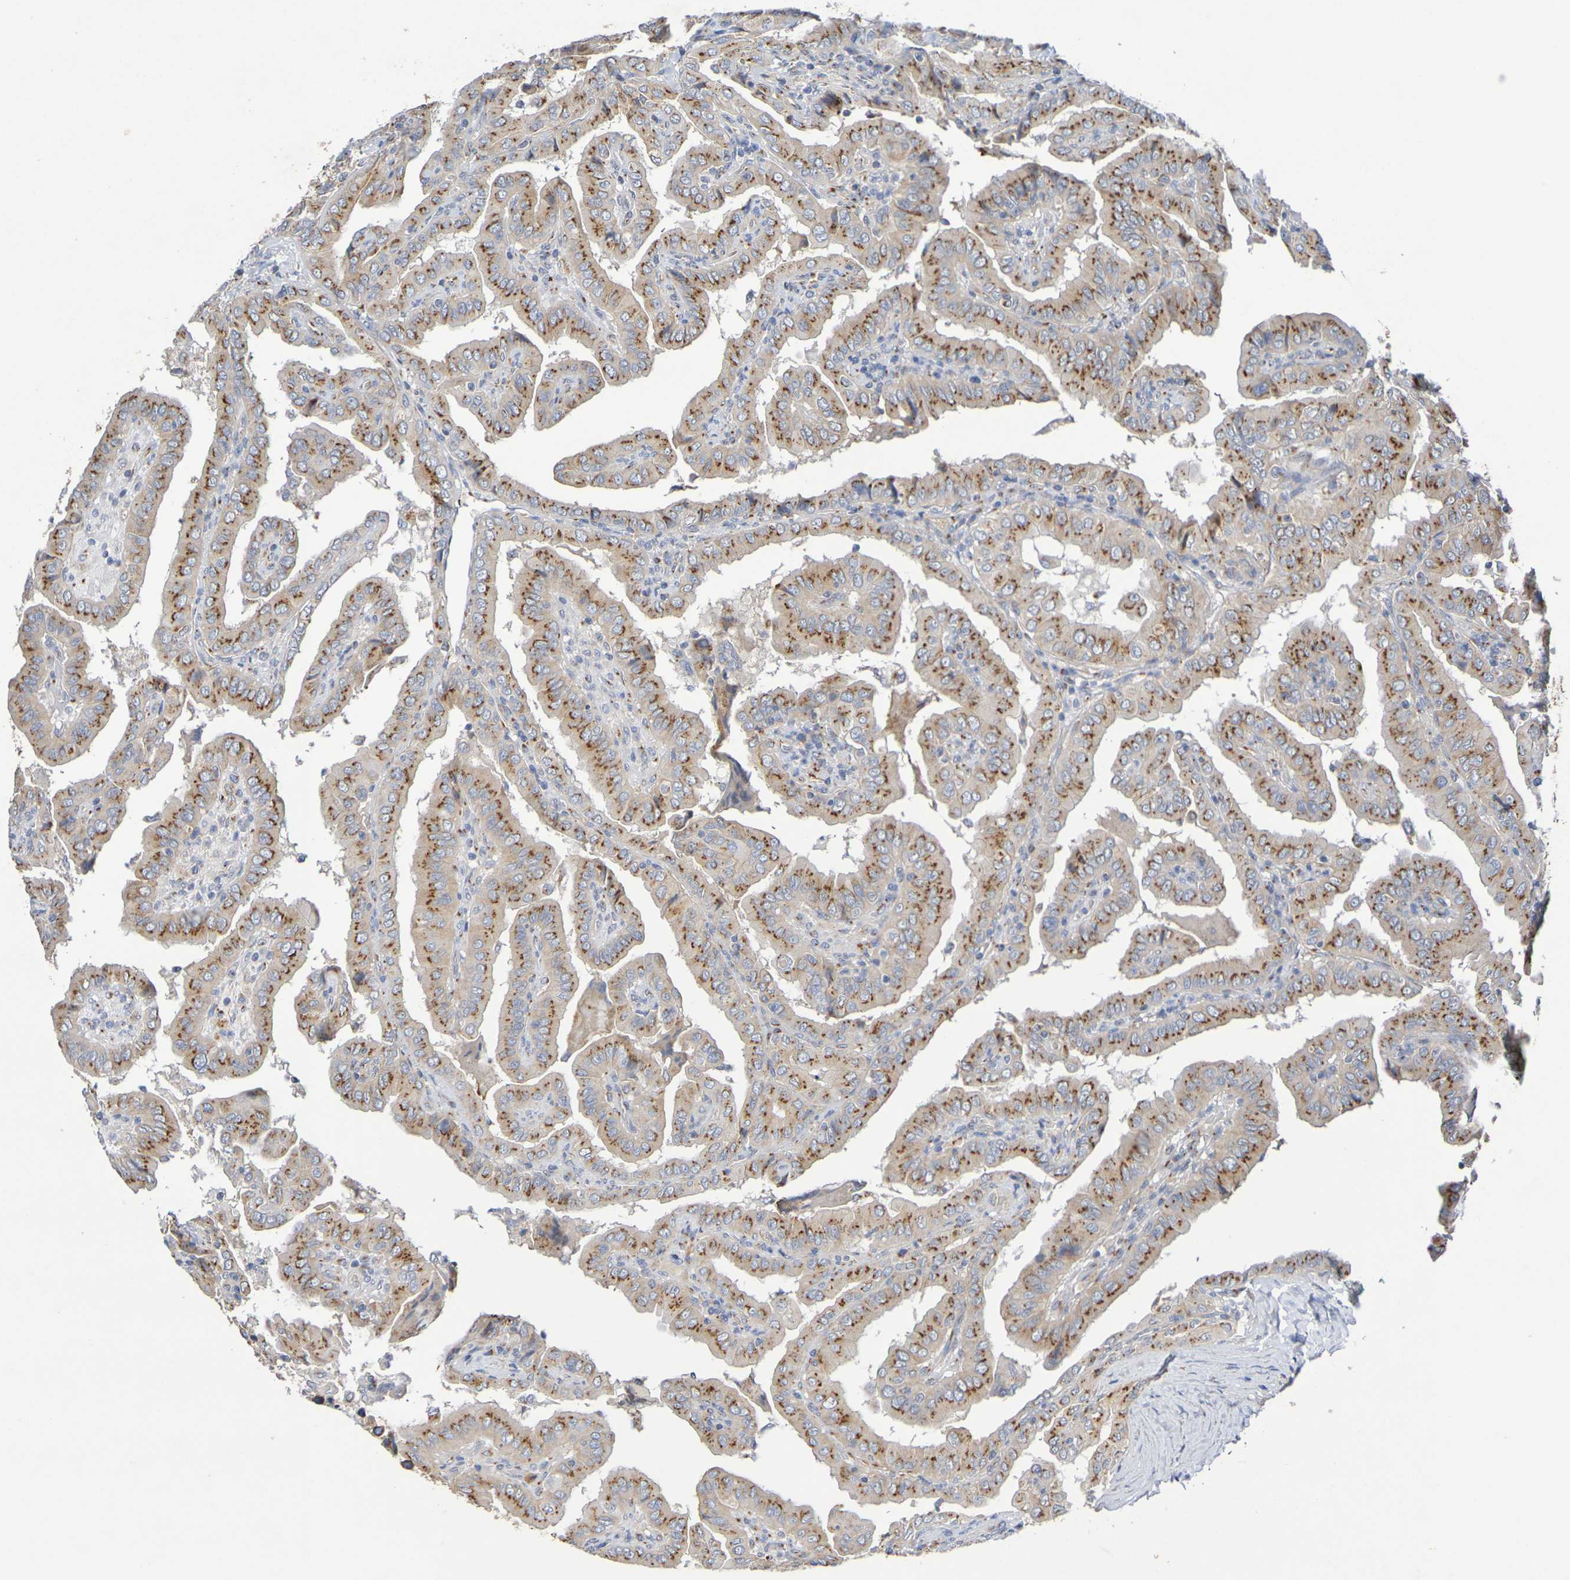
{"staining": {"intensity": "moderate", "quantity": ">75%", "location": "cytoplasmic/membranous"}, "tissue": "thyroid cancer", "cell_type": "Tumor cells", "image_type": "cancer", "snomed": [{"axis": "morphology", "description": "Papillary adenocarcinoma, NOS"}, {"axis": "topography", "description": "Thyroid gland"}], "caption": "IHC (DAB (3,3'-diaminobenzidine)) staining of thyroid cancer (papillary adenocarcinoma) demonstrates moderate cytoplasmic/membranous protein expression in about >75% of tumor cells. (Brightfield microscopy of DAB IHC at high magnification).", "gene": "DCP2", "patient": {"sex": "male", "age": 33}}